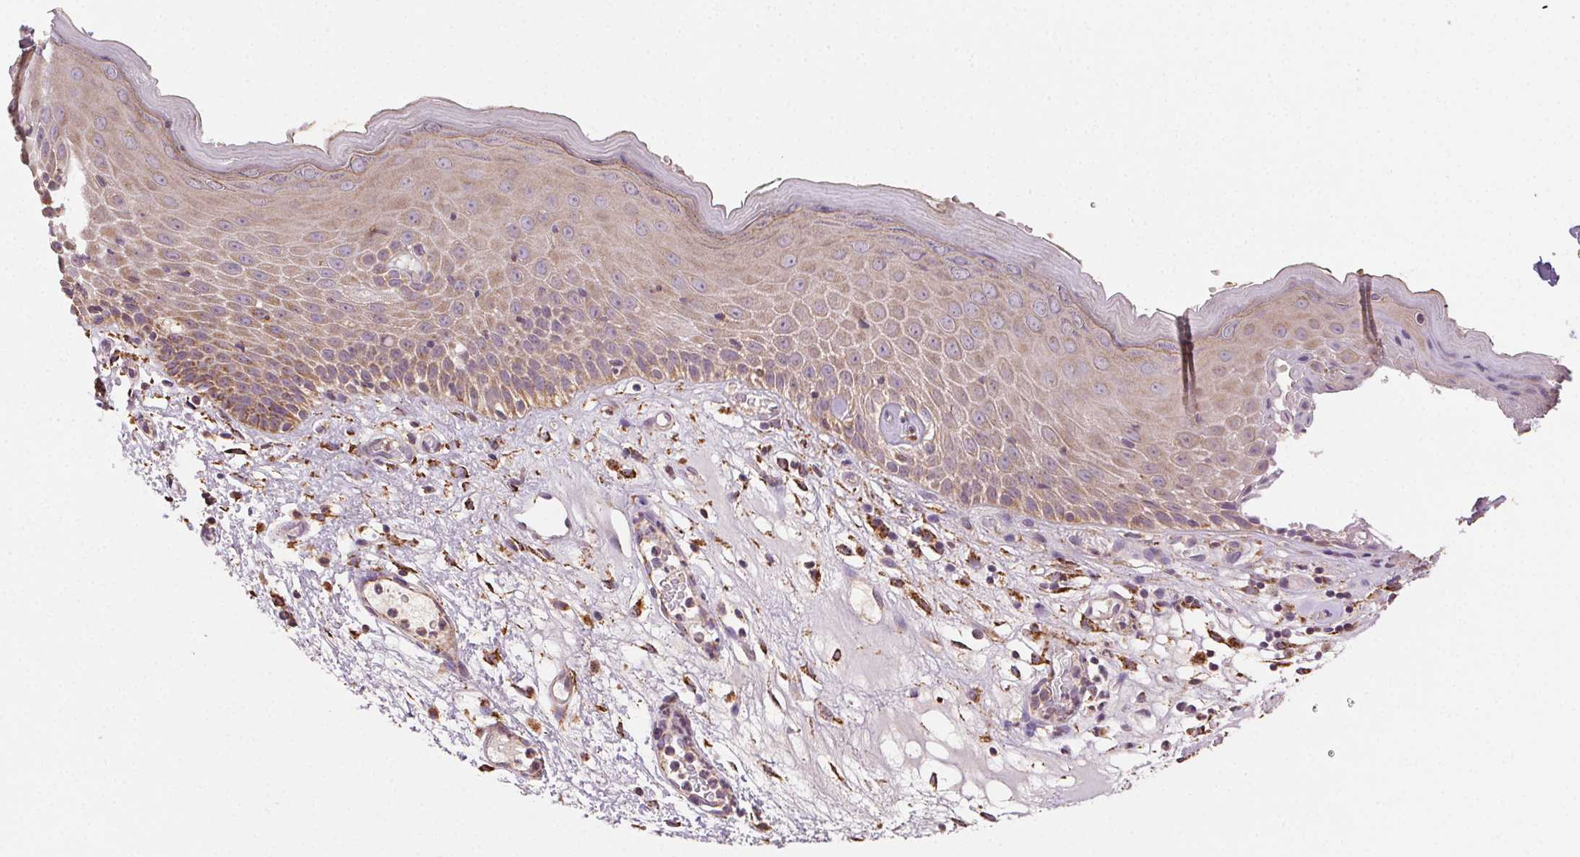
{"staining": {"intensity": "moderate", "quantity": "<25%", "location": "cytoplasmic/membranous"}, "tissue": "skin", "cell_type": "Epidermal cells", "image_type": "normal", "snomed": [{"axis": "morphology", "description": "Normal tissue, NOS"}, {"axis": "topography", "description": "Vulva"}], "caption": "A low amount of moderate cytoplasmic/membranous expression is appreciated in approximately <25% of epidermal cells in unremarkable skin.", "gene": "FNBP1L", "patient": {"sex": "female", "age": 68}}